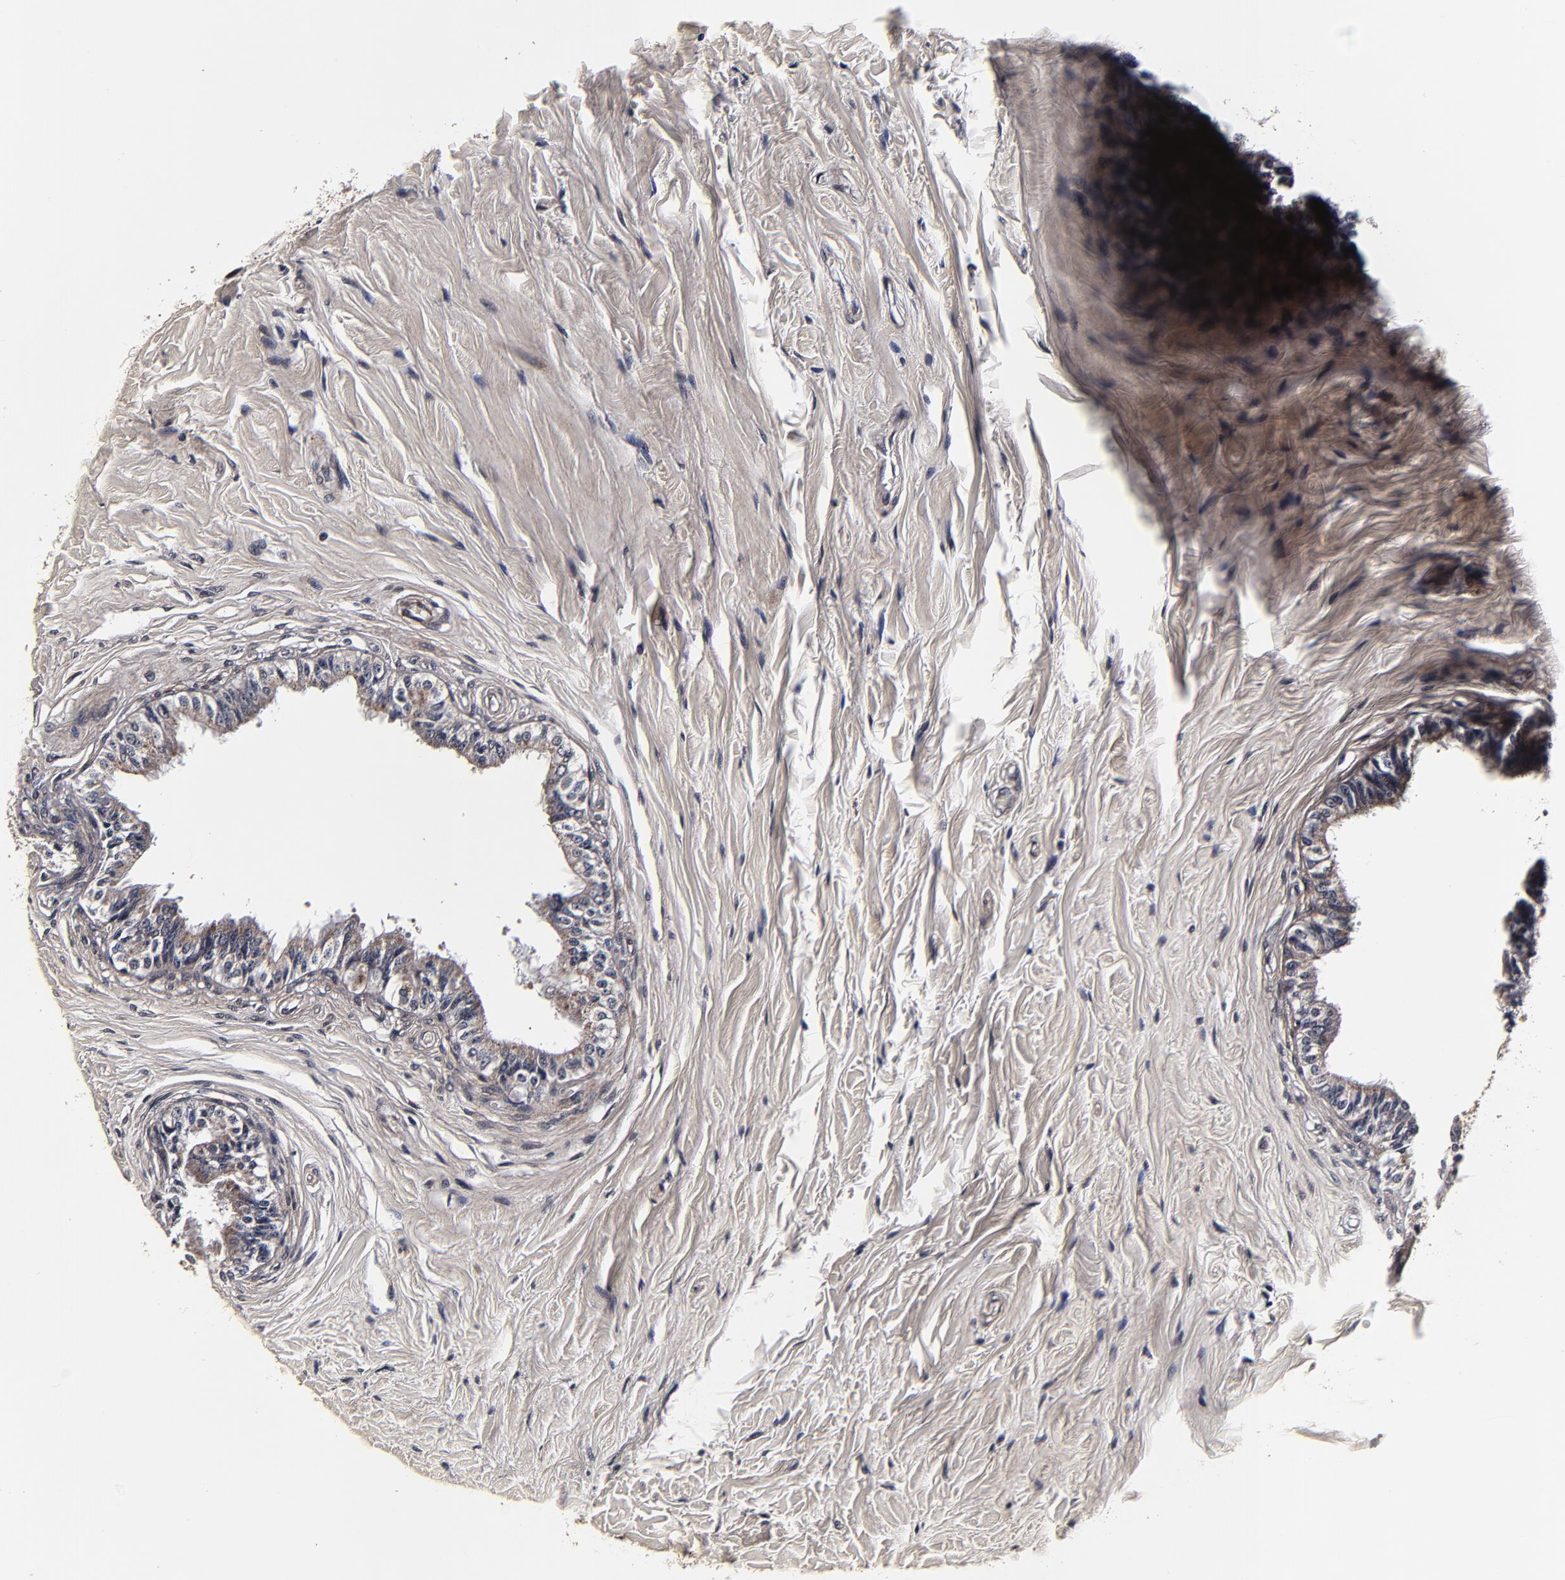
{"staining": {"intensity": "moderate", "quantity": ">75%", "location": "cytoplasmic/membranous"}, "tissue": "epididymis", "cell_type": "Glandular cells", "image_type": "normal", "snomed": [{"axis": "morphology", "description": "Normal tissue, NOS"}, {"axis": "topography", "description": "Soft tissue"}, {"axis": "topography", "description": "Epididymis"}], "caption": "This histopathology image exhibits benign epididymis stained with immunohistochemistry (IHC) to label a protein in brown. The cytoplasmic/membranous of glandular cells show moderate positivity for the protein. Nuclei are counter-stained blue.", "gene": "MMP15", "patient": {"sex": "male", "age": 26}}